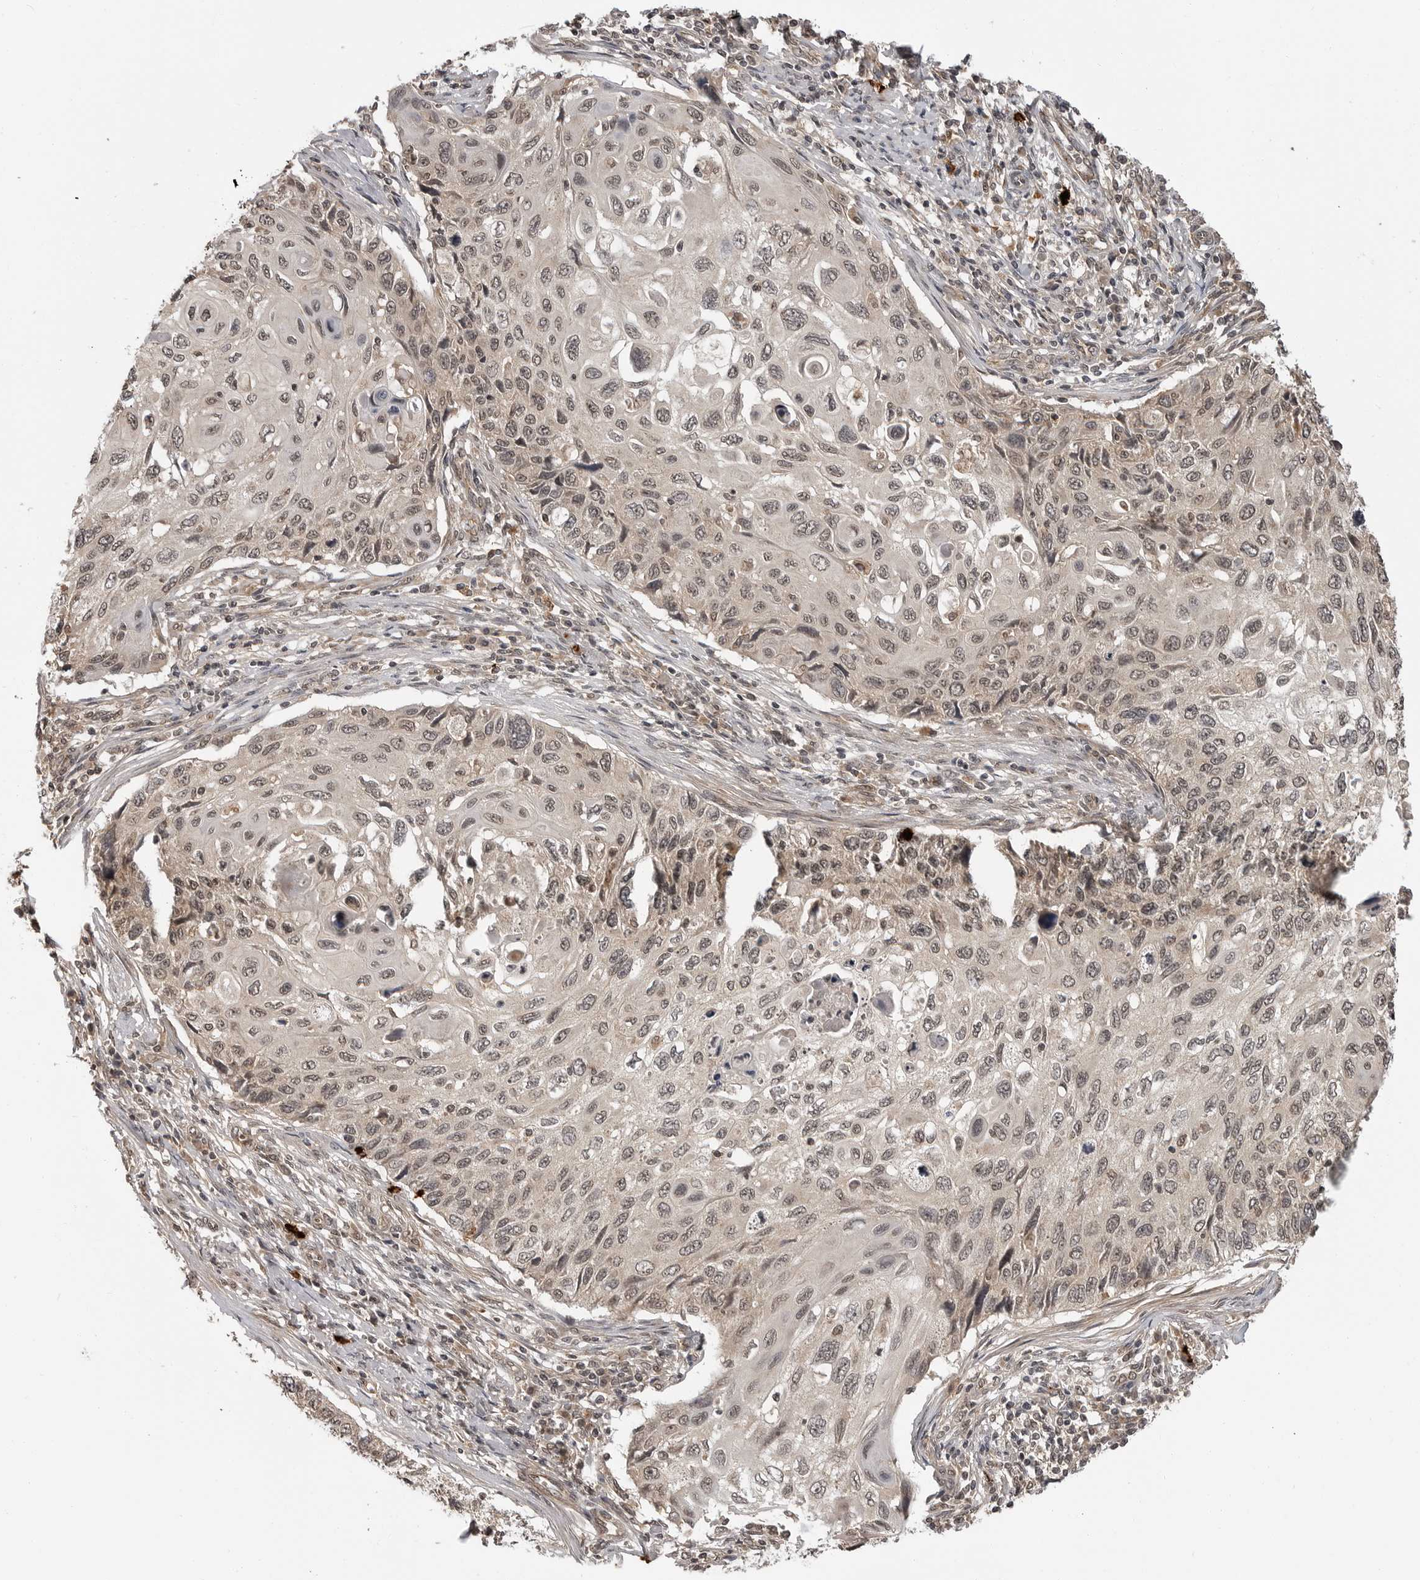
{"staining": {"intensity": "weak", "quantity": "25%-75%", "location": "nuclear"}, "tissue": "cervical cancer", "cell_type": "Tumor cells", "image_type": "cancer", "snomed": [{"axis": "morphology", "description": "Squamous cell carcinoma, NOS"}, {"axis": "topography", "description": "Cervix"}], "caption": "Immunohistochemistry (DAB (3,3'-diaminobenzidine)) staining of human cervical cancer reveals weak nuclear protein positivity in about 25%-75% of tumor cells. The protein is stained brown, and the nuclei are stained in blue (DAB (3,3'-diaminobenzidine) IHC with brightfield microscopy, high magnification).", "gene": "IL24", "patient": {"sex": "female", "age": 70}}